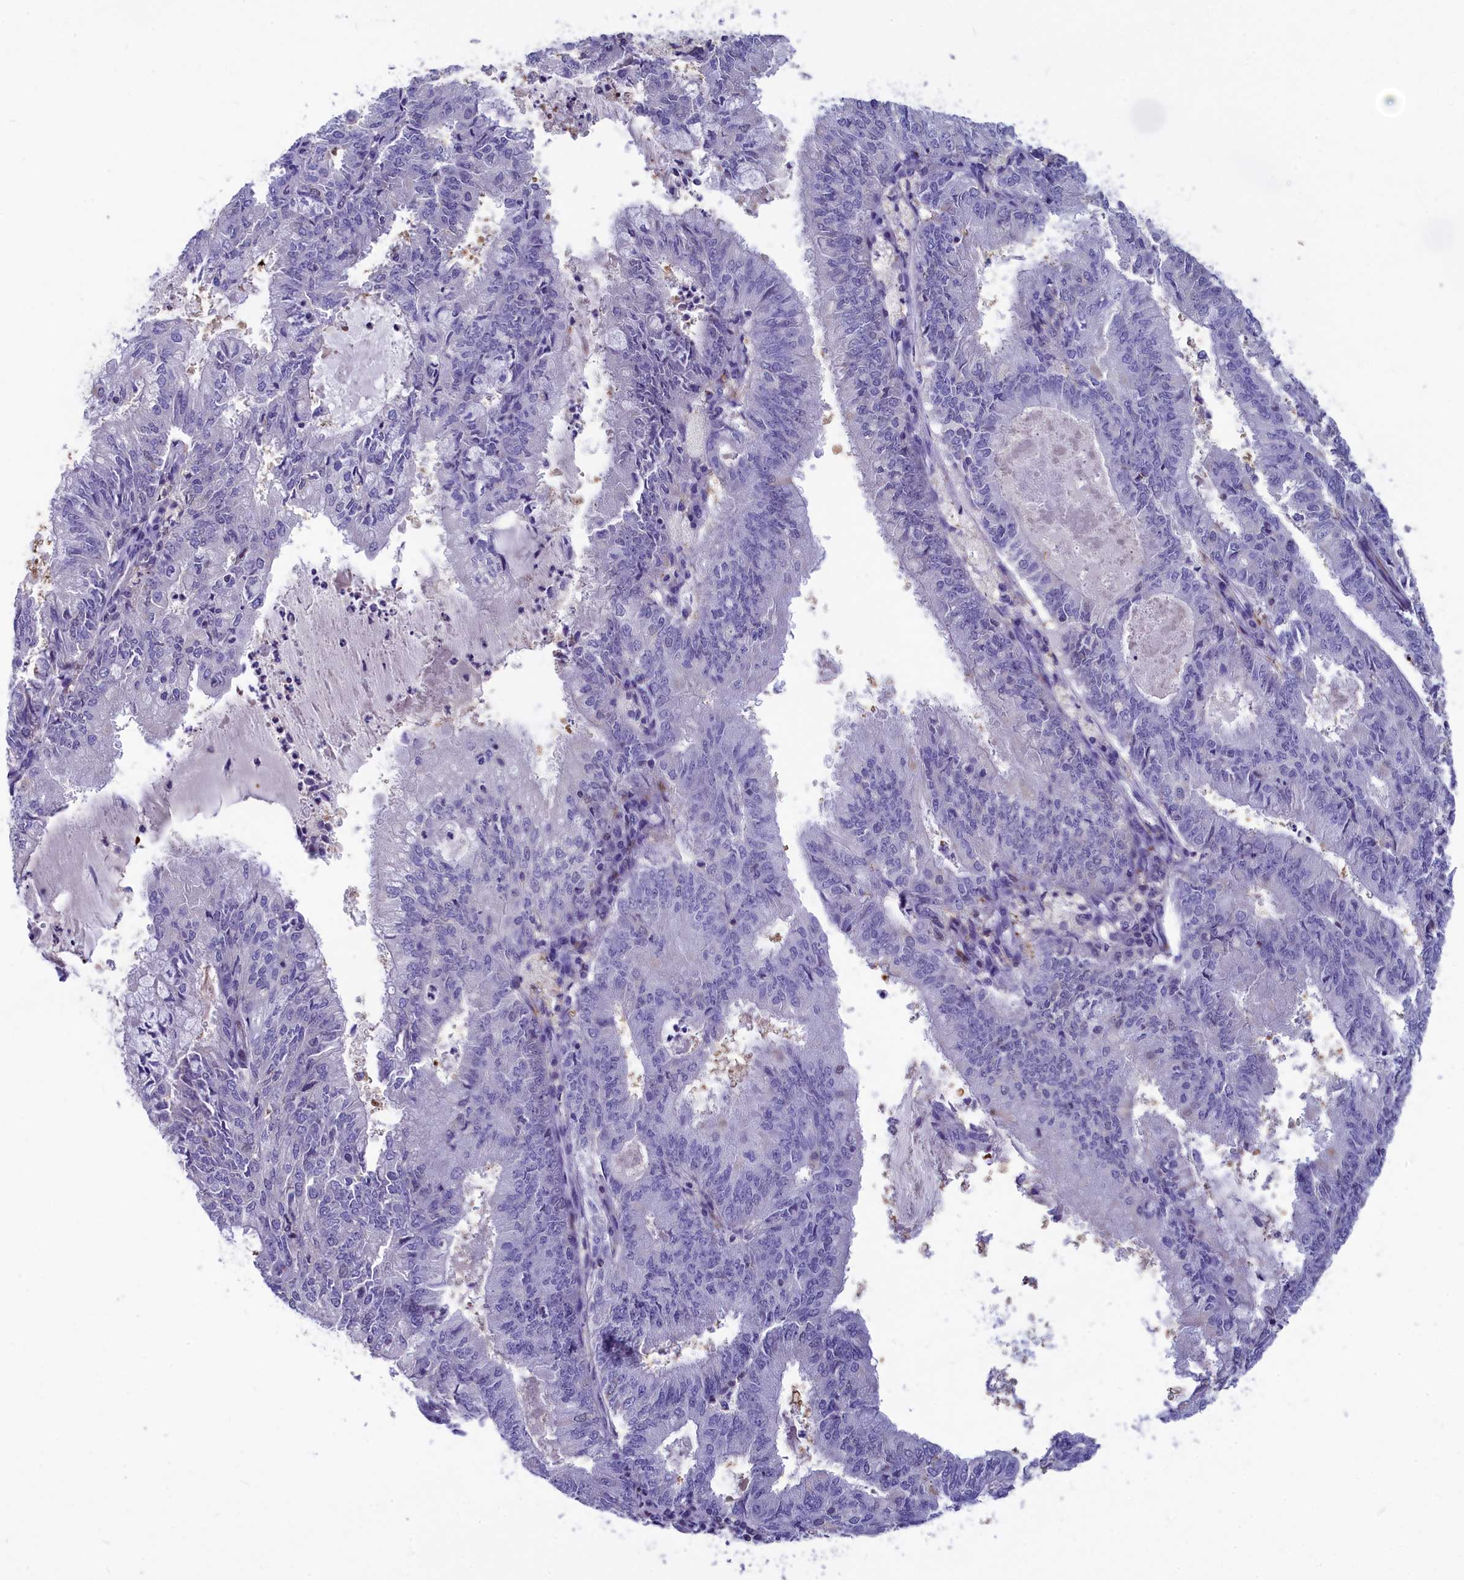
{"staining": {"intensity": "negative", "quantity": "none", "location": "none"}, "tissue": "endometrial cancer", "cell_type": "Tumor cells", "image_type": "cancer", "snomed": [{"axis": "morphology", "description": "Adenocarcinoma, NOS"}, {"axis": "topography", "description": "Endometrium"}], "caption": "Endometrial cancer was stained to show a protein in brown. There is no significant staining in tumor cells. (DAB (3,3'-diaminobenzidine) IHC visualized using brightfield microscopy, high magnification).", "gene": "NKPD1", "patient": {"sex": "female", "age": 57}}